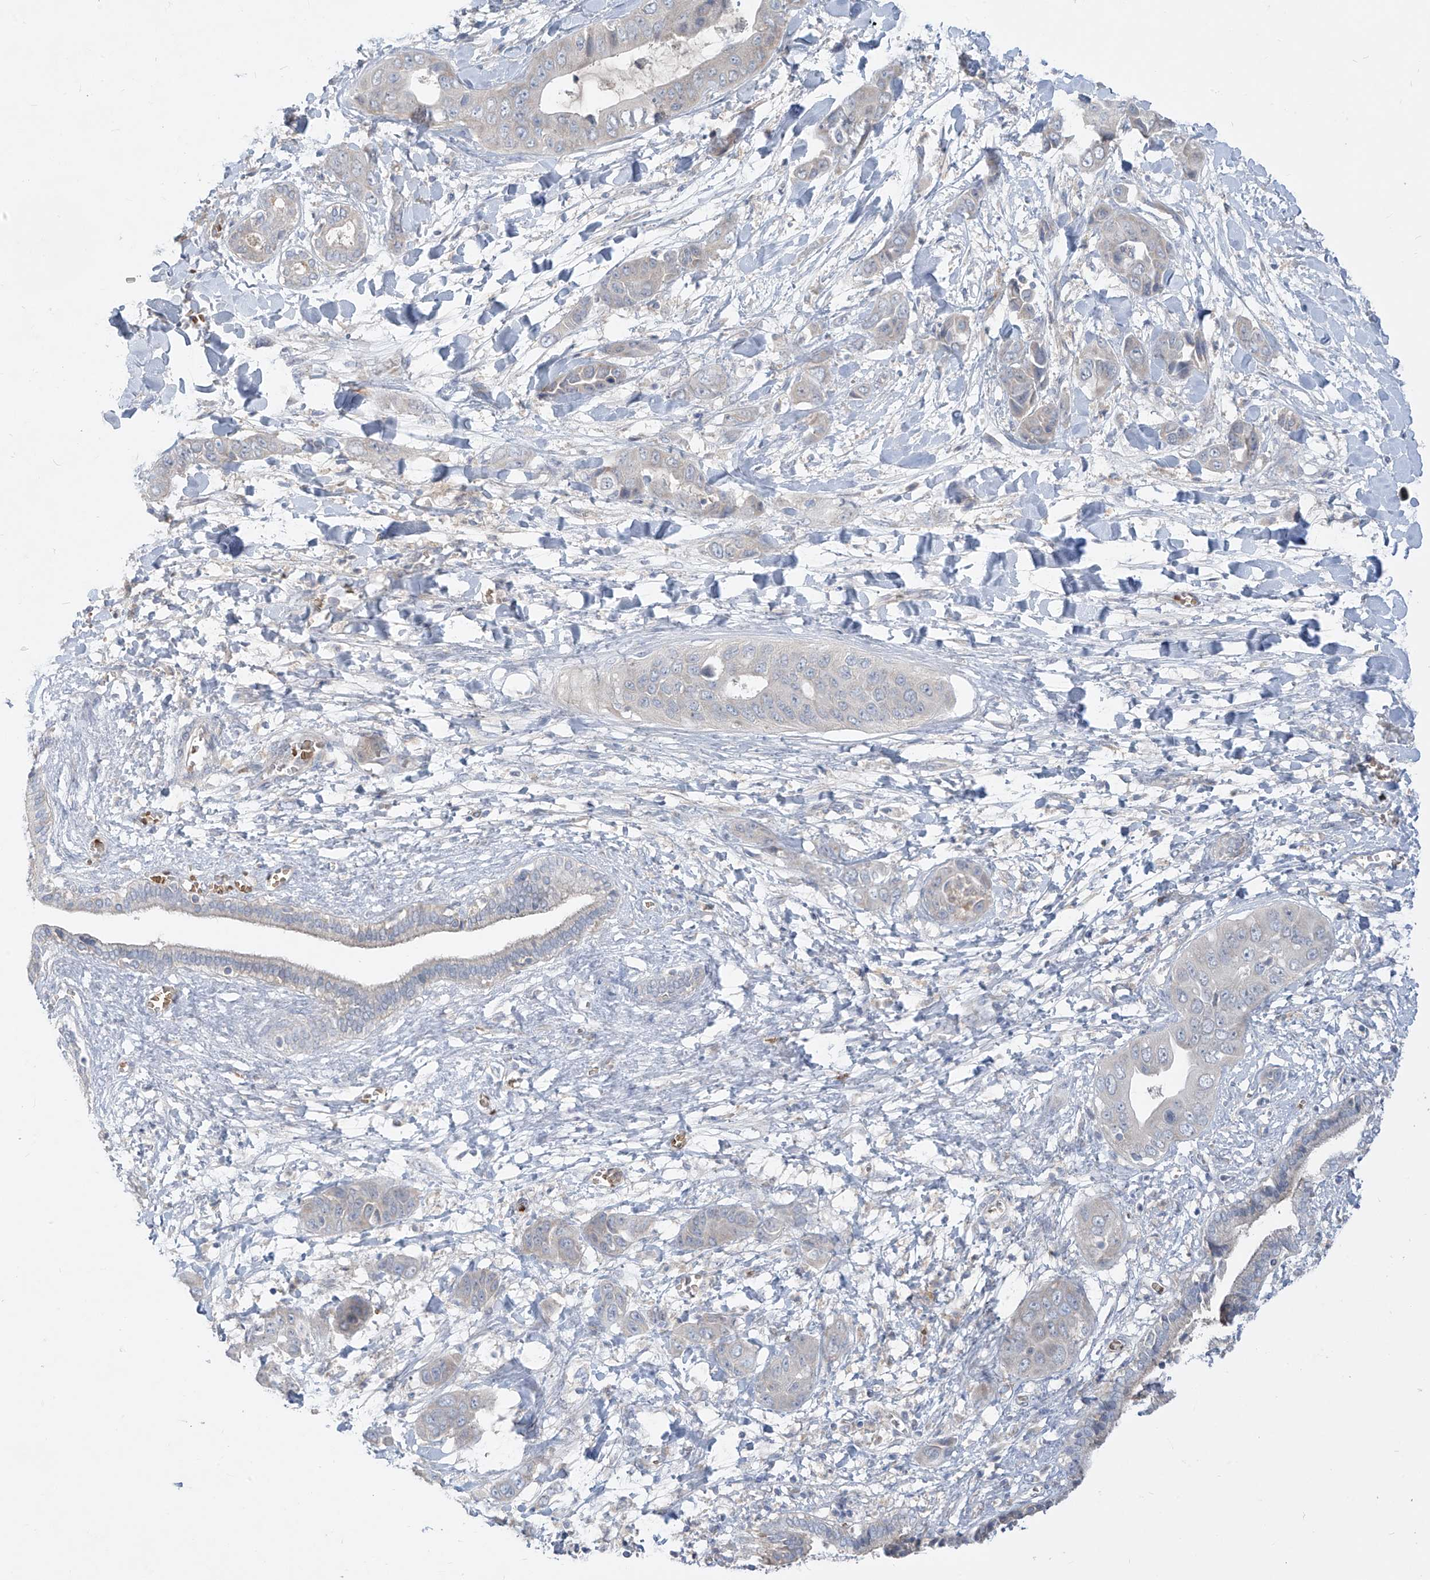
{"staining": {"intensity": "negative", "quantity": "none", "location": "none"}, "tissue": "liver cancer", "cell_type": "Tumor cells", "image_type": "cancer", "snomed": [{"axis": "morphology", "description": "Cholangiocarcinoma"}, {"axis": "topography", "description": "Liver"}], "caption": "This is a image of IHC staining of liver cancer, which shows no positivity in tumor cells. (Stains: DAB IHC with hematoxylin counter stain, Microscopy: brightfield microscopy at high magnification).", "gene": "DGKQ", "patient": {"sex": "female", "age": 52}}